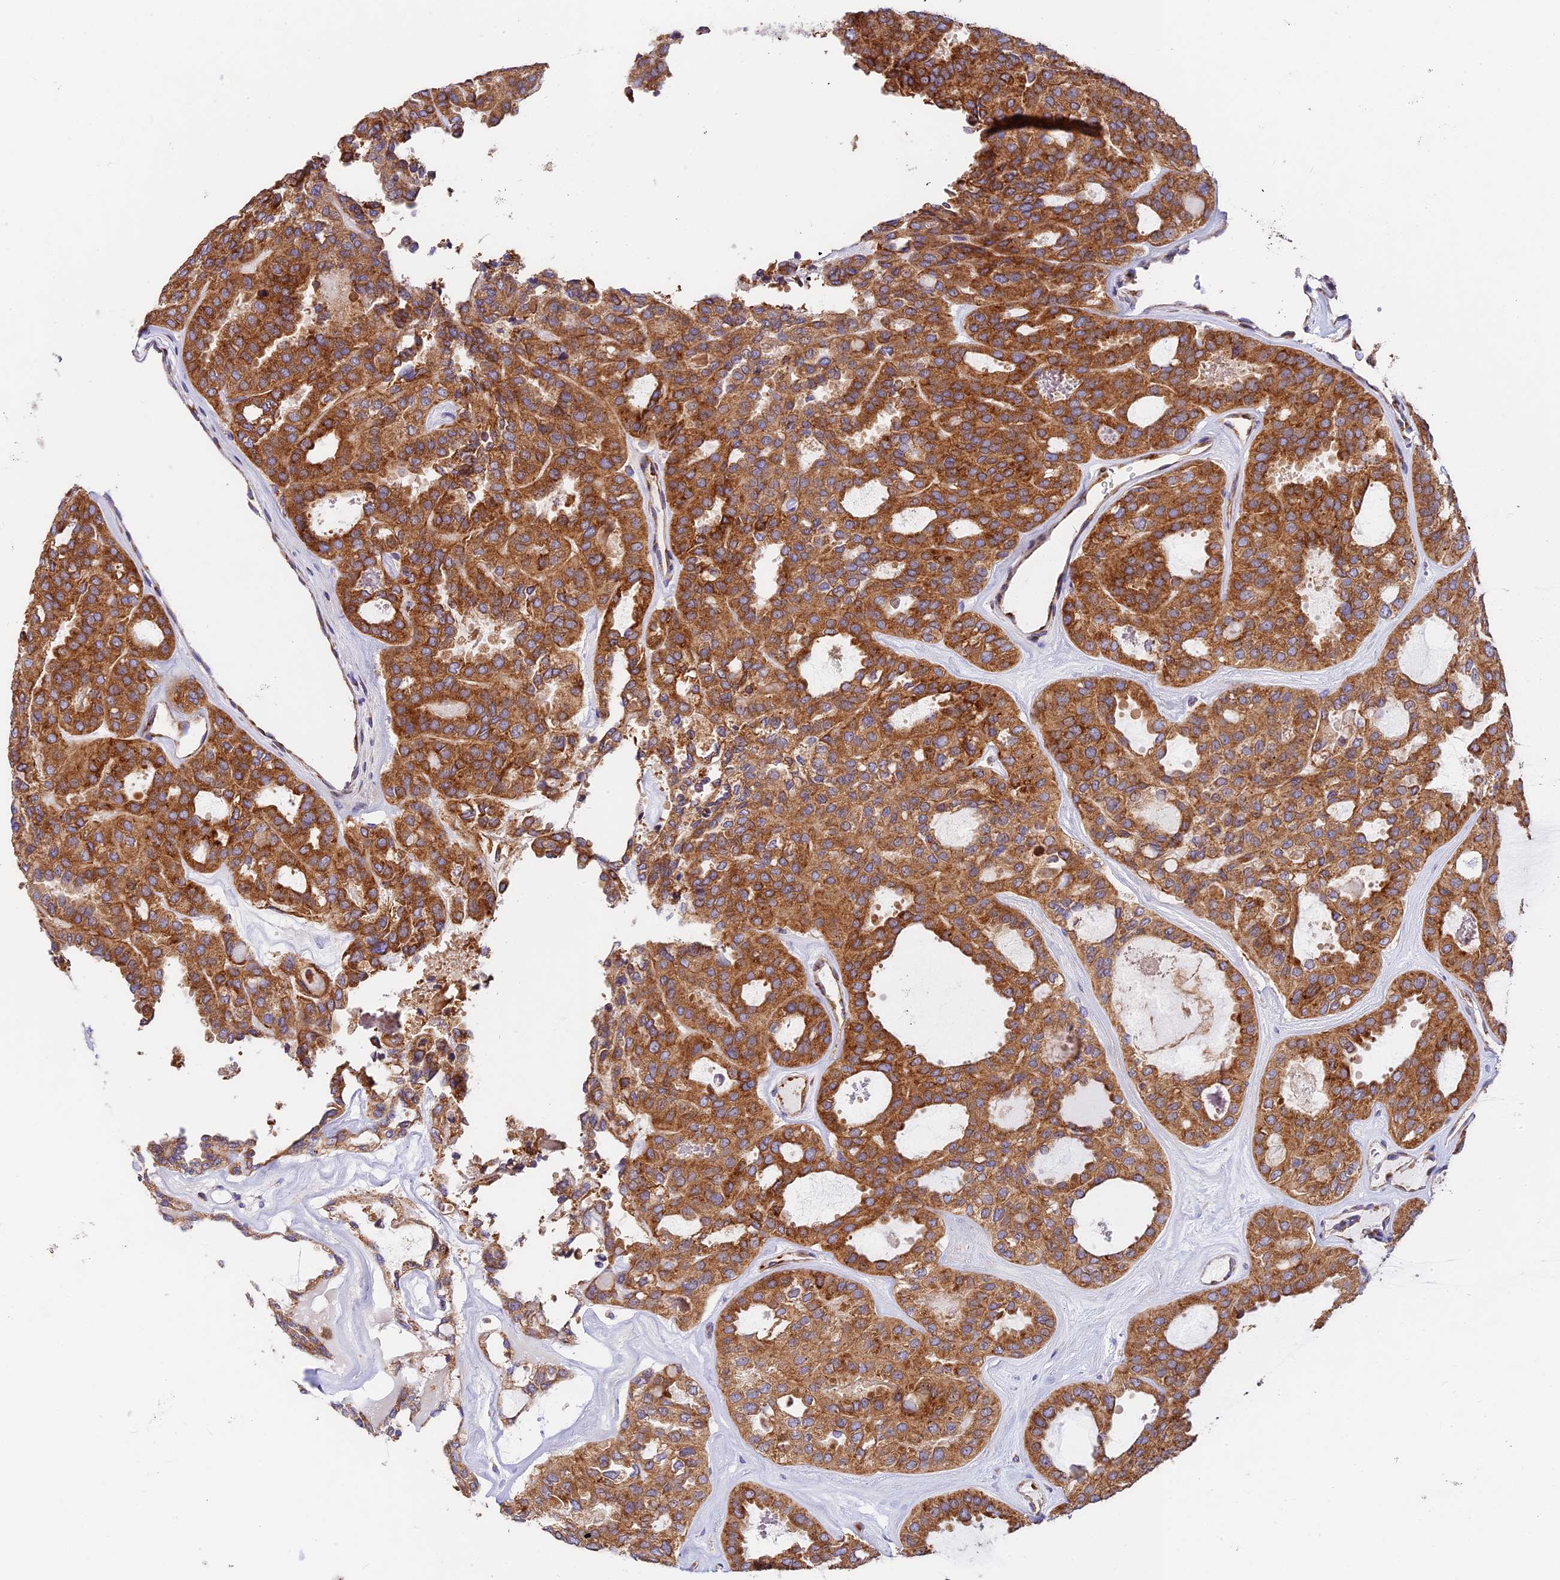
{"staining": {"intensity": "strong", "quantity": ">75%", "location": "cytoplasmic/membranous"}, "tissue": "thyroid cancer", "cell_type": "Tumor cells", "image_type": "cancer", "snomed": [{"axis": "morphology", "description": "Follicular adenoma carcinoma, NOS"}, {"axis": "topography", "description": "Thyroid gland"}], "caption": "Follicular adenoma carcinoma (thyroid) stained with a protein marker reveals strong staining in tumor cells.", "gene": "MRAS", "patient": {"sex": "male", "age": 75}}